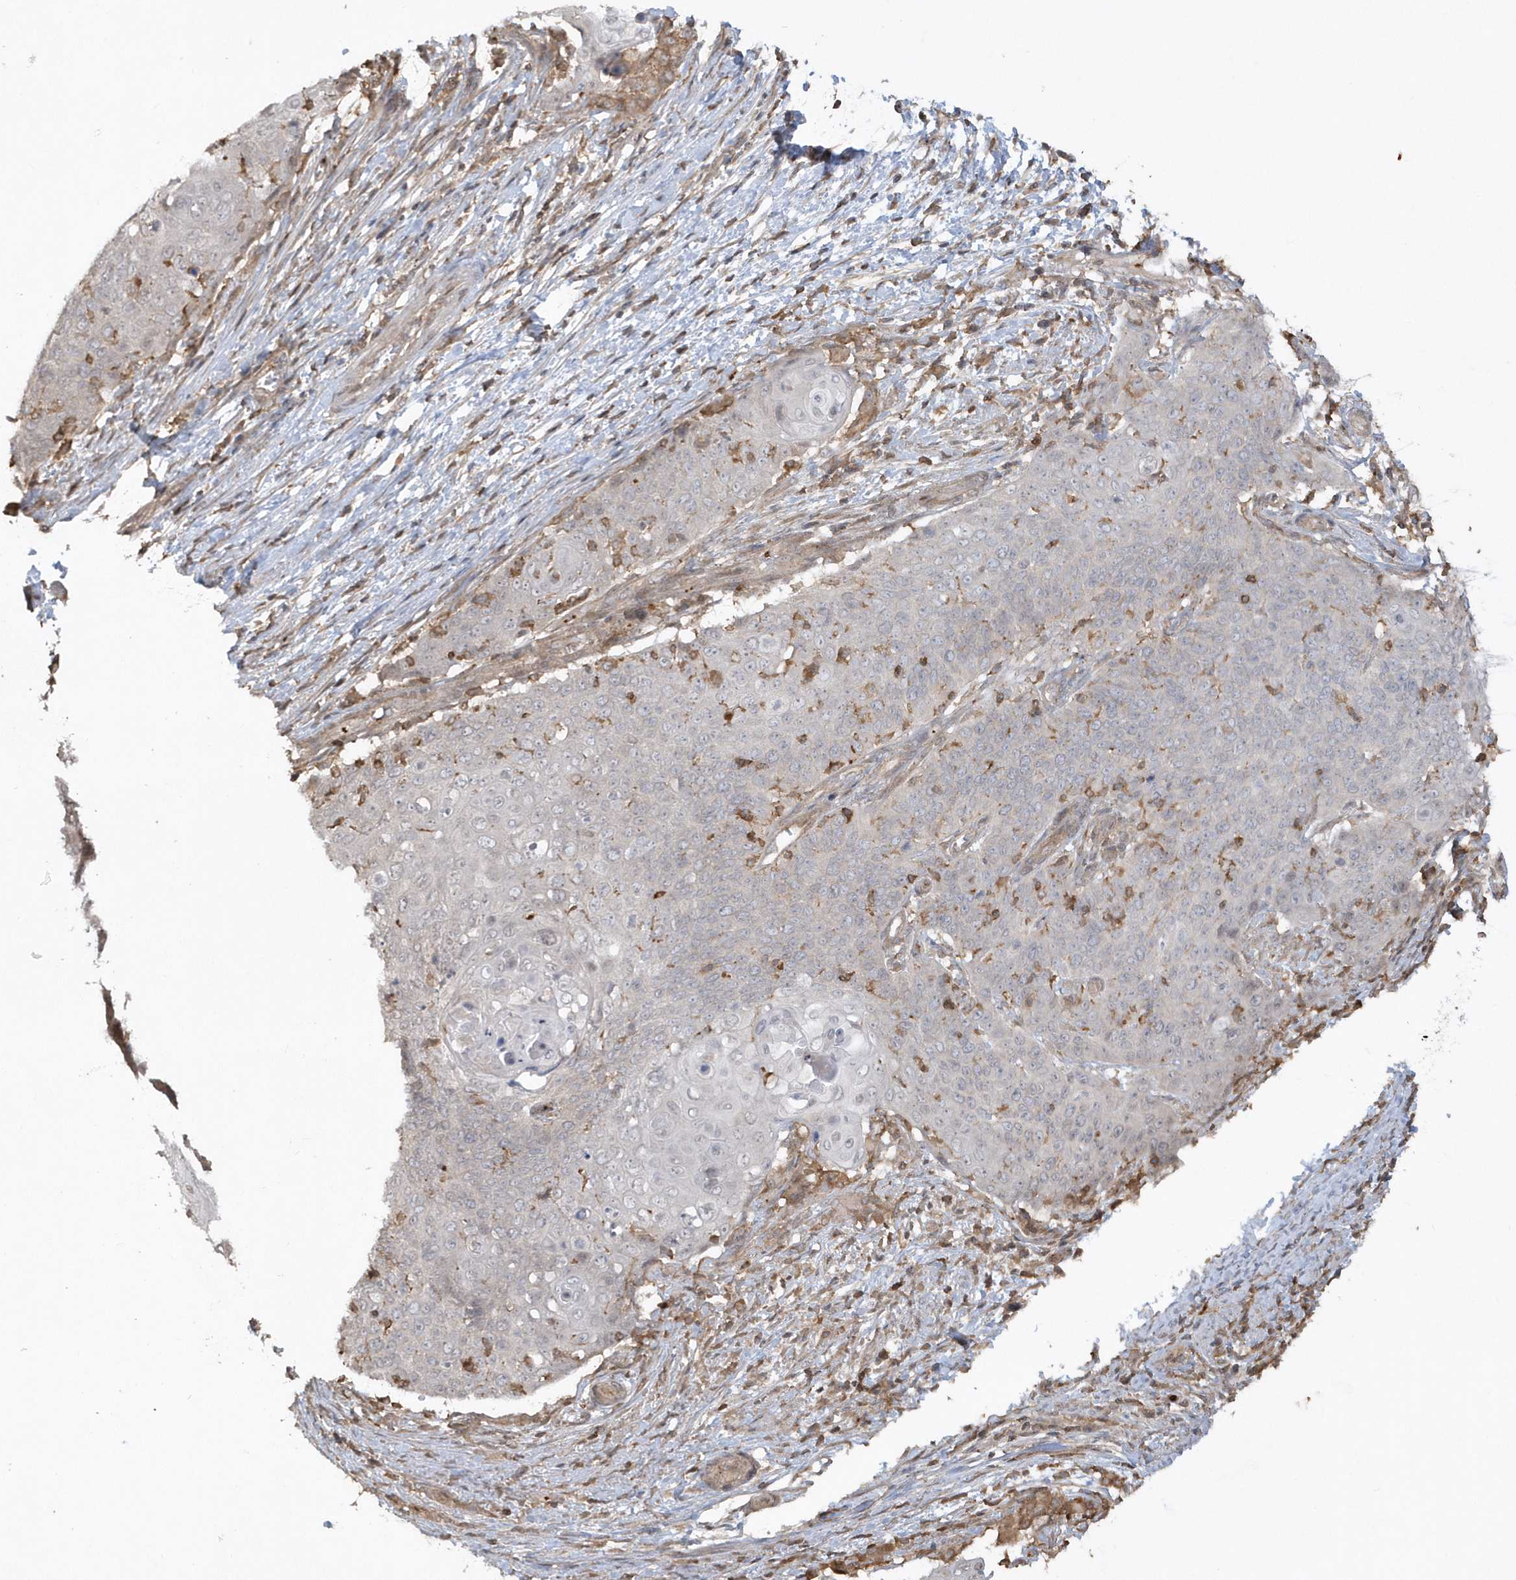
{"staining": {"intensity": "negative", "quantity": "none", "location": "none"}, "tissue": "cervical cancer", "cell_type": "Tumor cells", "image_type": "cancer", "snomed": [{"axis": "morphology", "description": "Squamous cell carcinoma, NOS"}, {"axis": "topography", "description": "Cervix"}], "caption": "Immunohistochemistry (IHC) photomicrograph of neoplastic tissue: cervical cancer (squamous cell carcinoma) stained with DAB demonstrates no significant protein staining in tumor cells.", "gene": "BSN", "patient": {"sex": "female", "age": 39}}